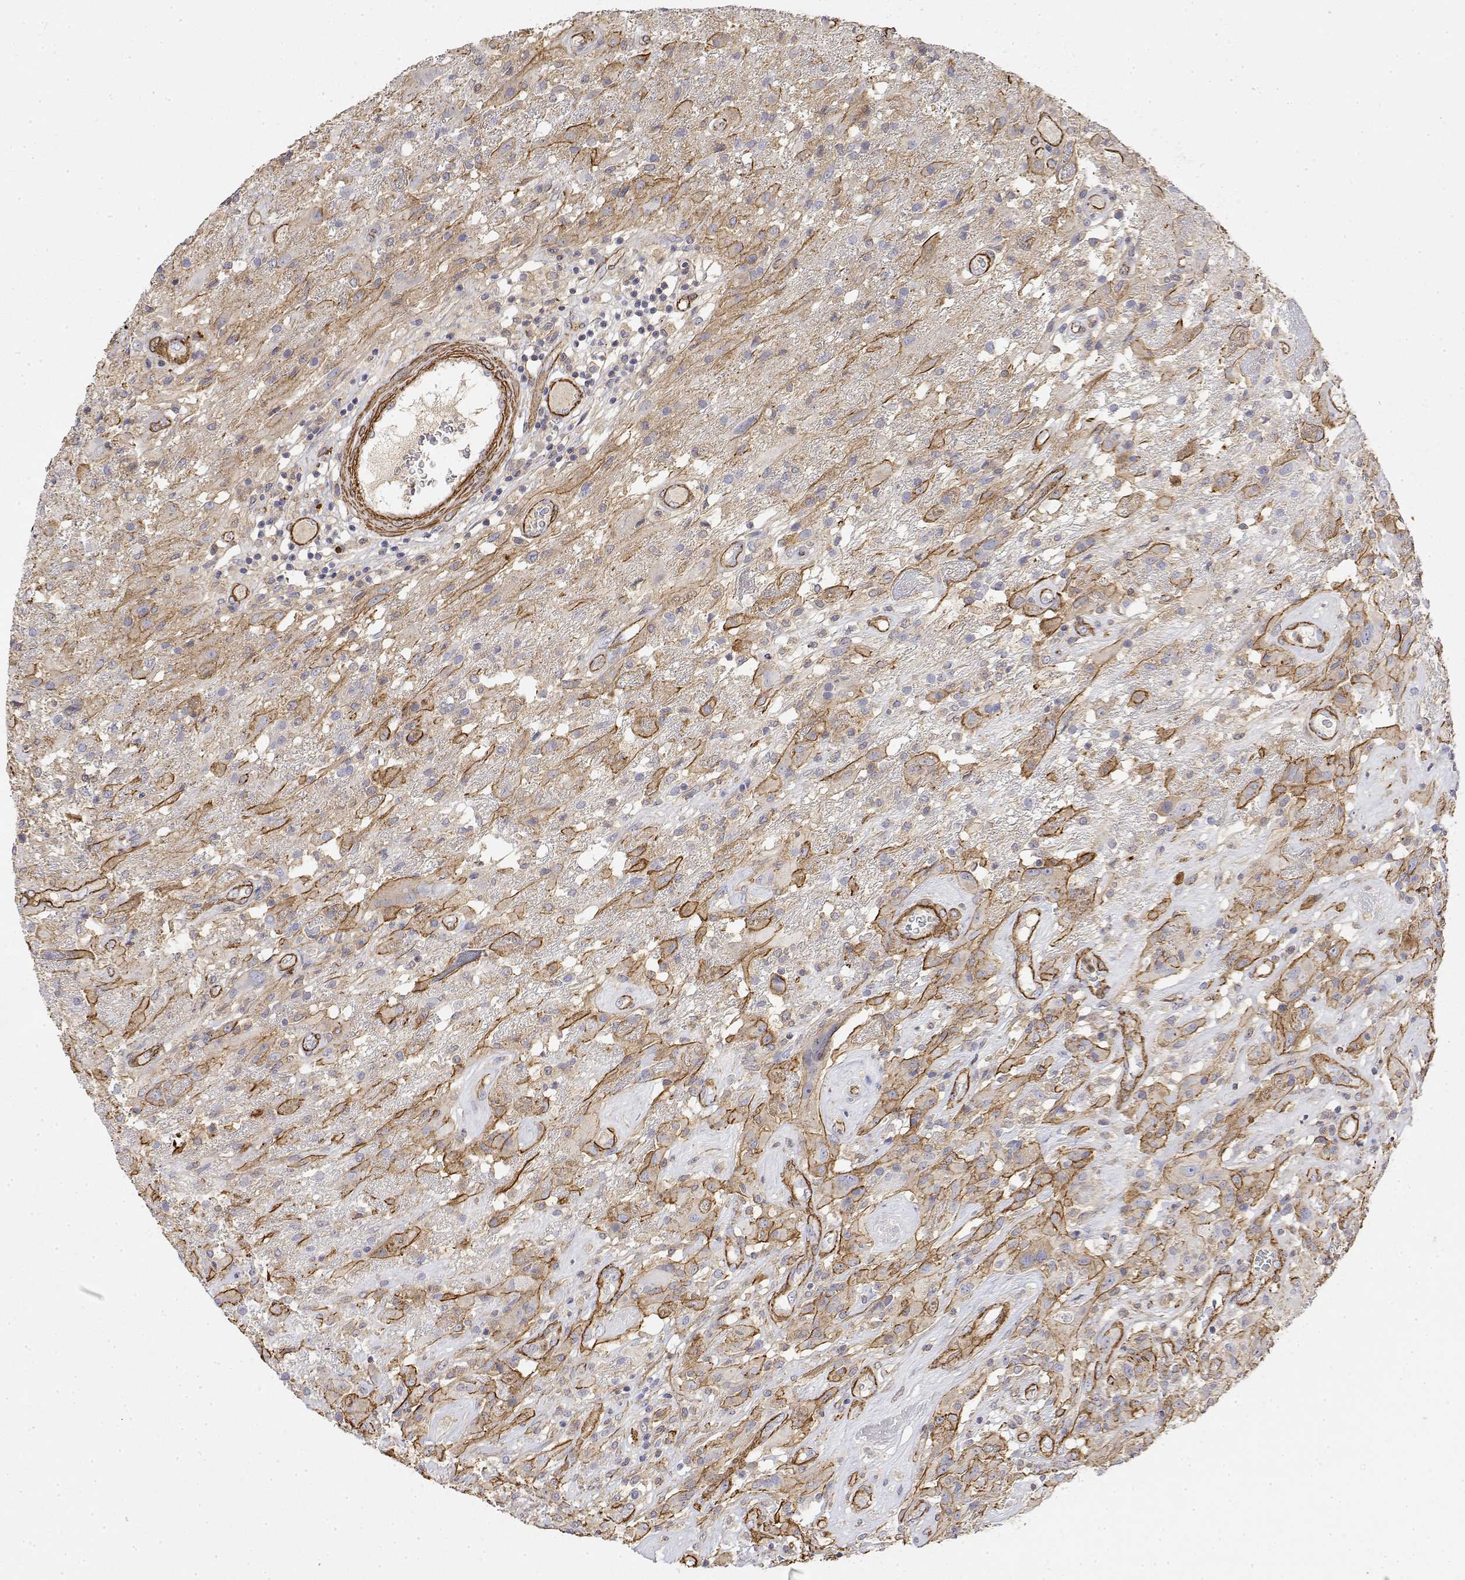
{"staining": {"intensity": "moderate", "quantity": "<25%", "location": "cytoplasmic/membranous"}, "tissue": "glioma", "cell_type": "Tumor cells", "image_type": "cancer", "snomed": [{"axis": "morphology", "description": "Glioma, malignant, High grade"}, {"axis": "topography", "description": "Brain"}], "caption": "This is a photomicrograph of immunohistochemistry staining of glioma, which shows moderate positivity in the cytoplasmic/membranous of tumor cells.", "gene": "SOWAHD", "patient": {"sex": "male", "age": 46}}